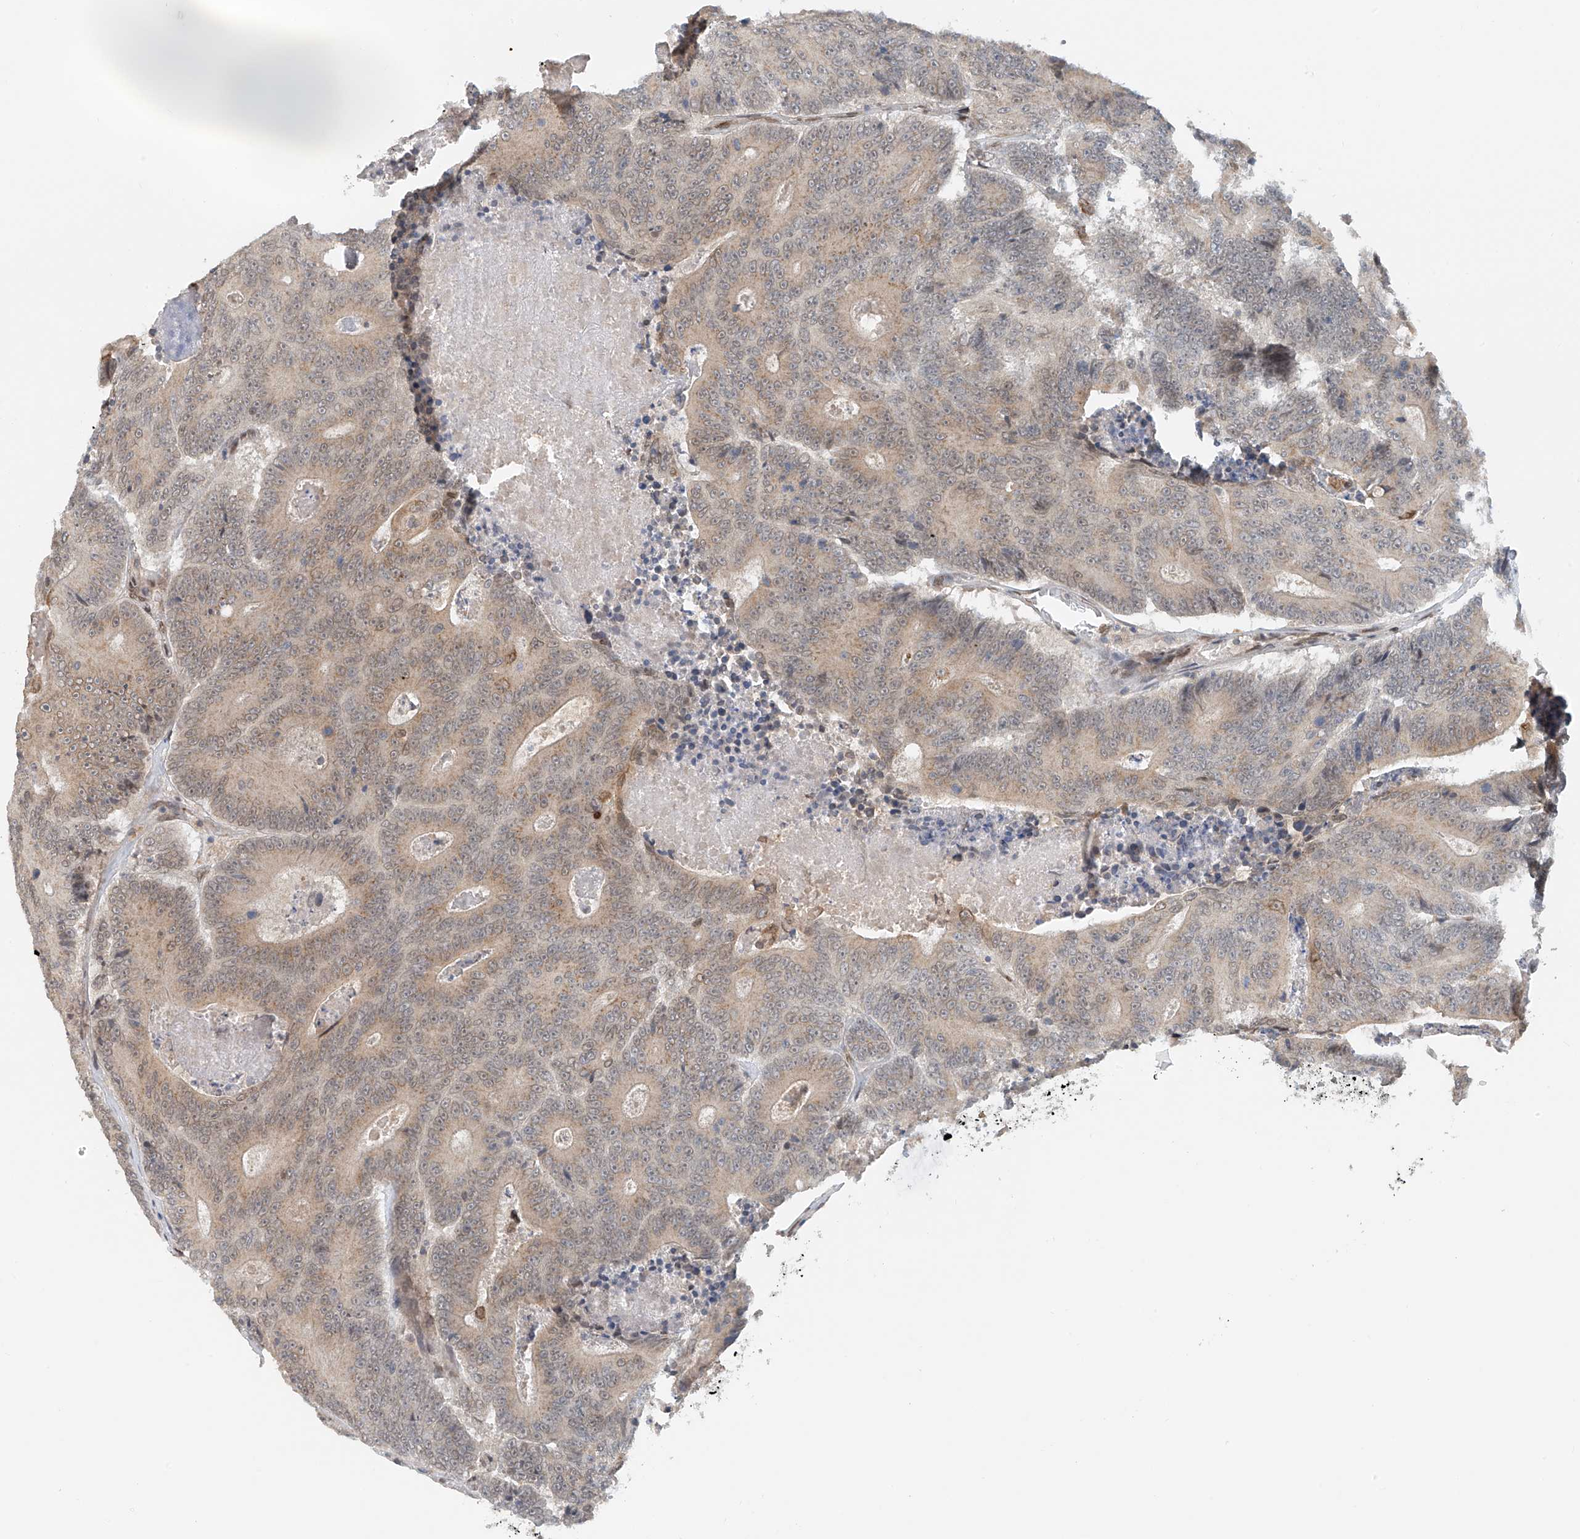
{"staining": {"intensity": "weak", "quantity": "25%-75%", "location": "cytoplasmic/membranous,nuclear"}, "tissue": "colorectal cancer", "cell_type": "Tumor cells", "image_type": "cancer", "snomed": [{"axis": "morphology", "description": "Adenocarcinoma, NOS"}, {"axis": "topography", "description": "Colon"}], "caption": "High-power microscopy captured an immunohistochemistry (IHC) image of colorectal cancer, revealing weak cytoplasmic/membranous and nuclear expression in about 25%-75% of tumor cells.", "gene": "STARD9", "patient": {"sex": "male", "age": 83}}